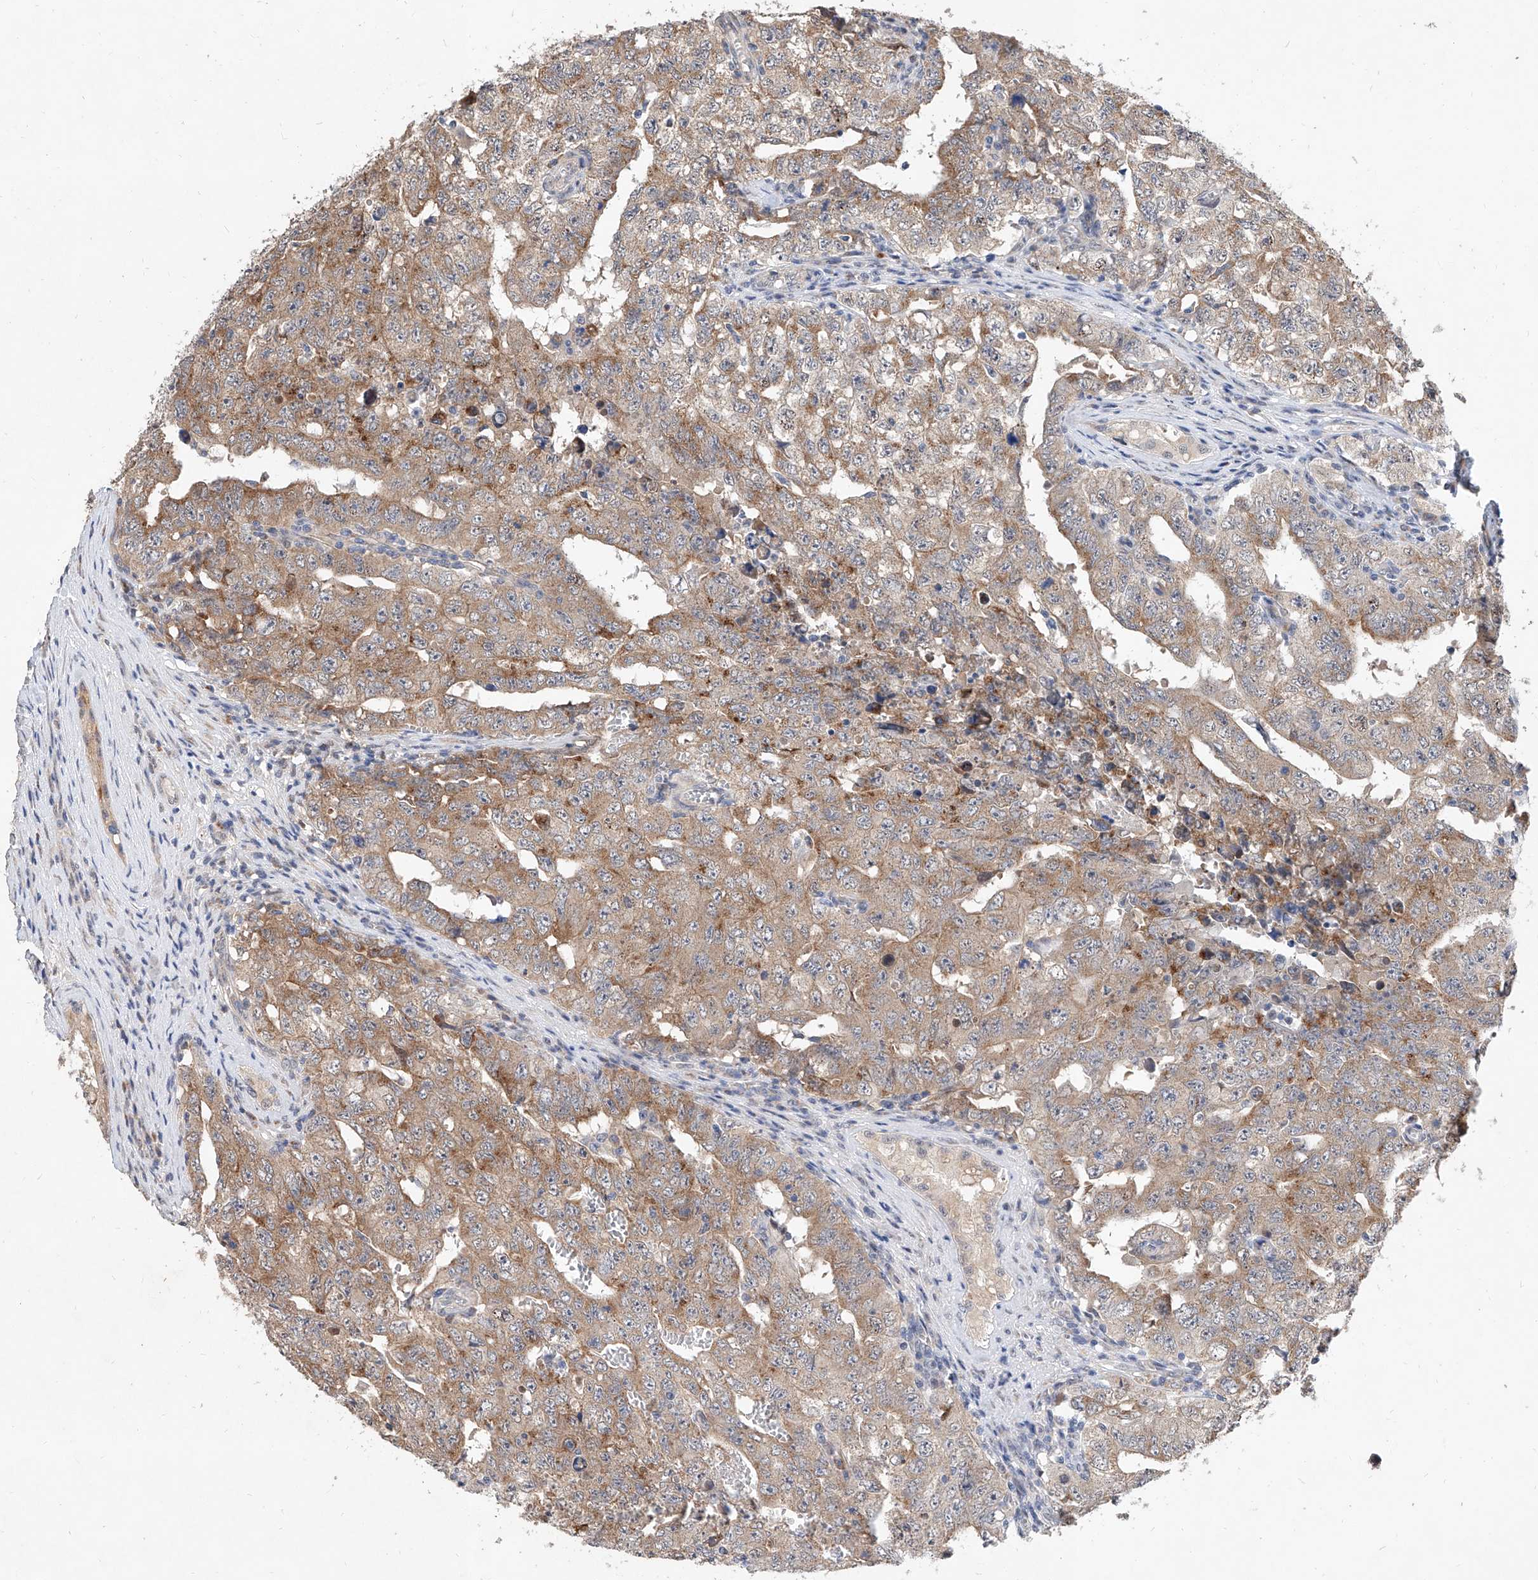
{"staining": {"intensity": "moderate", "quantity": ">75%", "location": "cytoplasmic/membranous"}, "tissue": "testis cancer", "cell_type": "Tumor cells", "image_type": "cancer", "snomed": [{"axis": "morphology", "description": "Carcinoma, Embryonal, NOS"}, {"axis": "topography", "description": "Testis"}], "caption": "Protein staining reveals moderate cytoplasmic/membranous expression in approximately >75% of tumor cells in testis cancer (embryonal carcinoma).", "gene": "MFSD4B", "patient": {"sex": "male", "age": 26}}